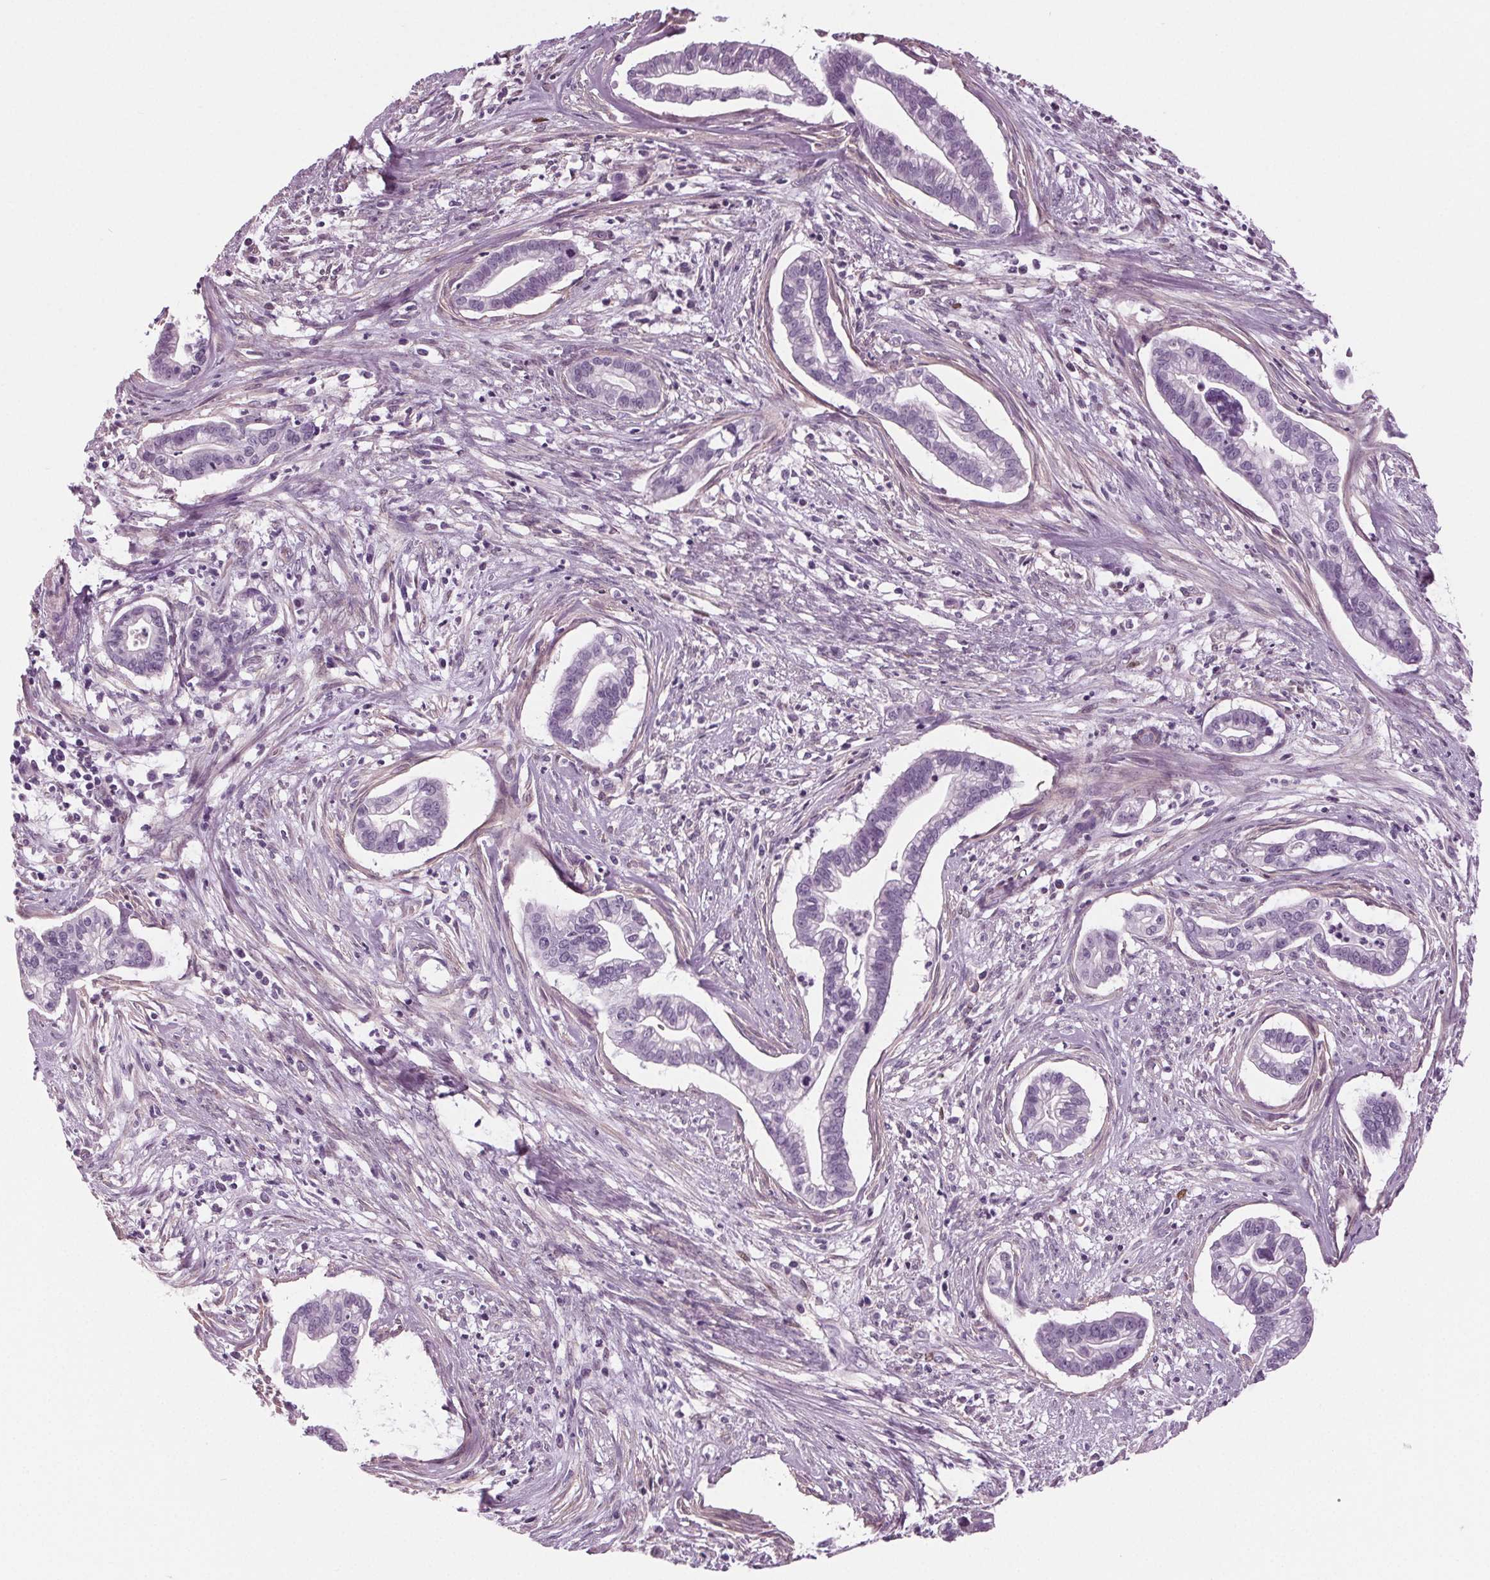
{"staining": {"intensity": "negative", "quantity": "none", "location": "none"}, "tissue": "cervical cancer", "cell_type": "Tumor cells", "image_type": "cancer", "snomed": [{"axis": "morphology", "description": "Adenocarcinoma, NOS"}, {"axis": "topography", "description": "Cervix"}], "caption": "DAB (3,3'-diaminobenzidine) immunohistochemical staining of cervical adenocarcinoma exhibits no significant staining in tumor cells.", "gene": "BHLHE22", "patient": {"sex": "female", "age": 62}}